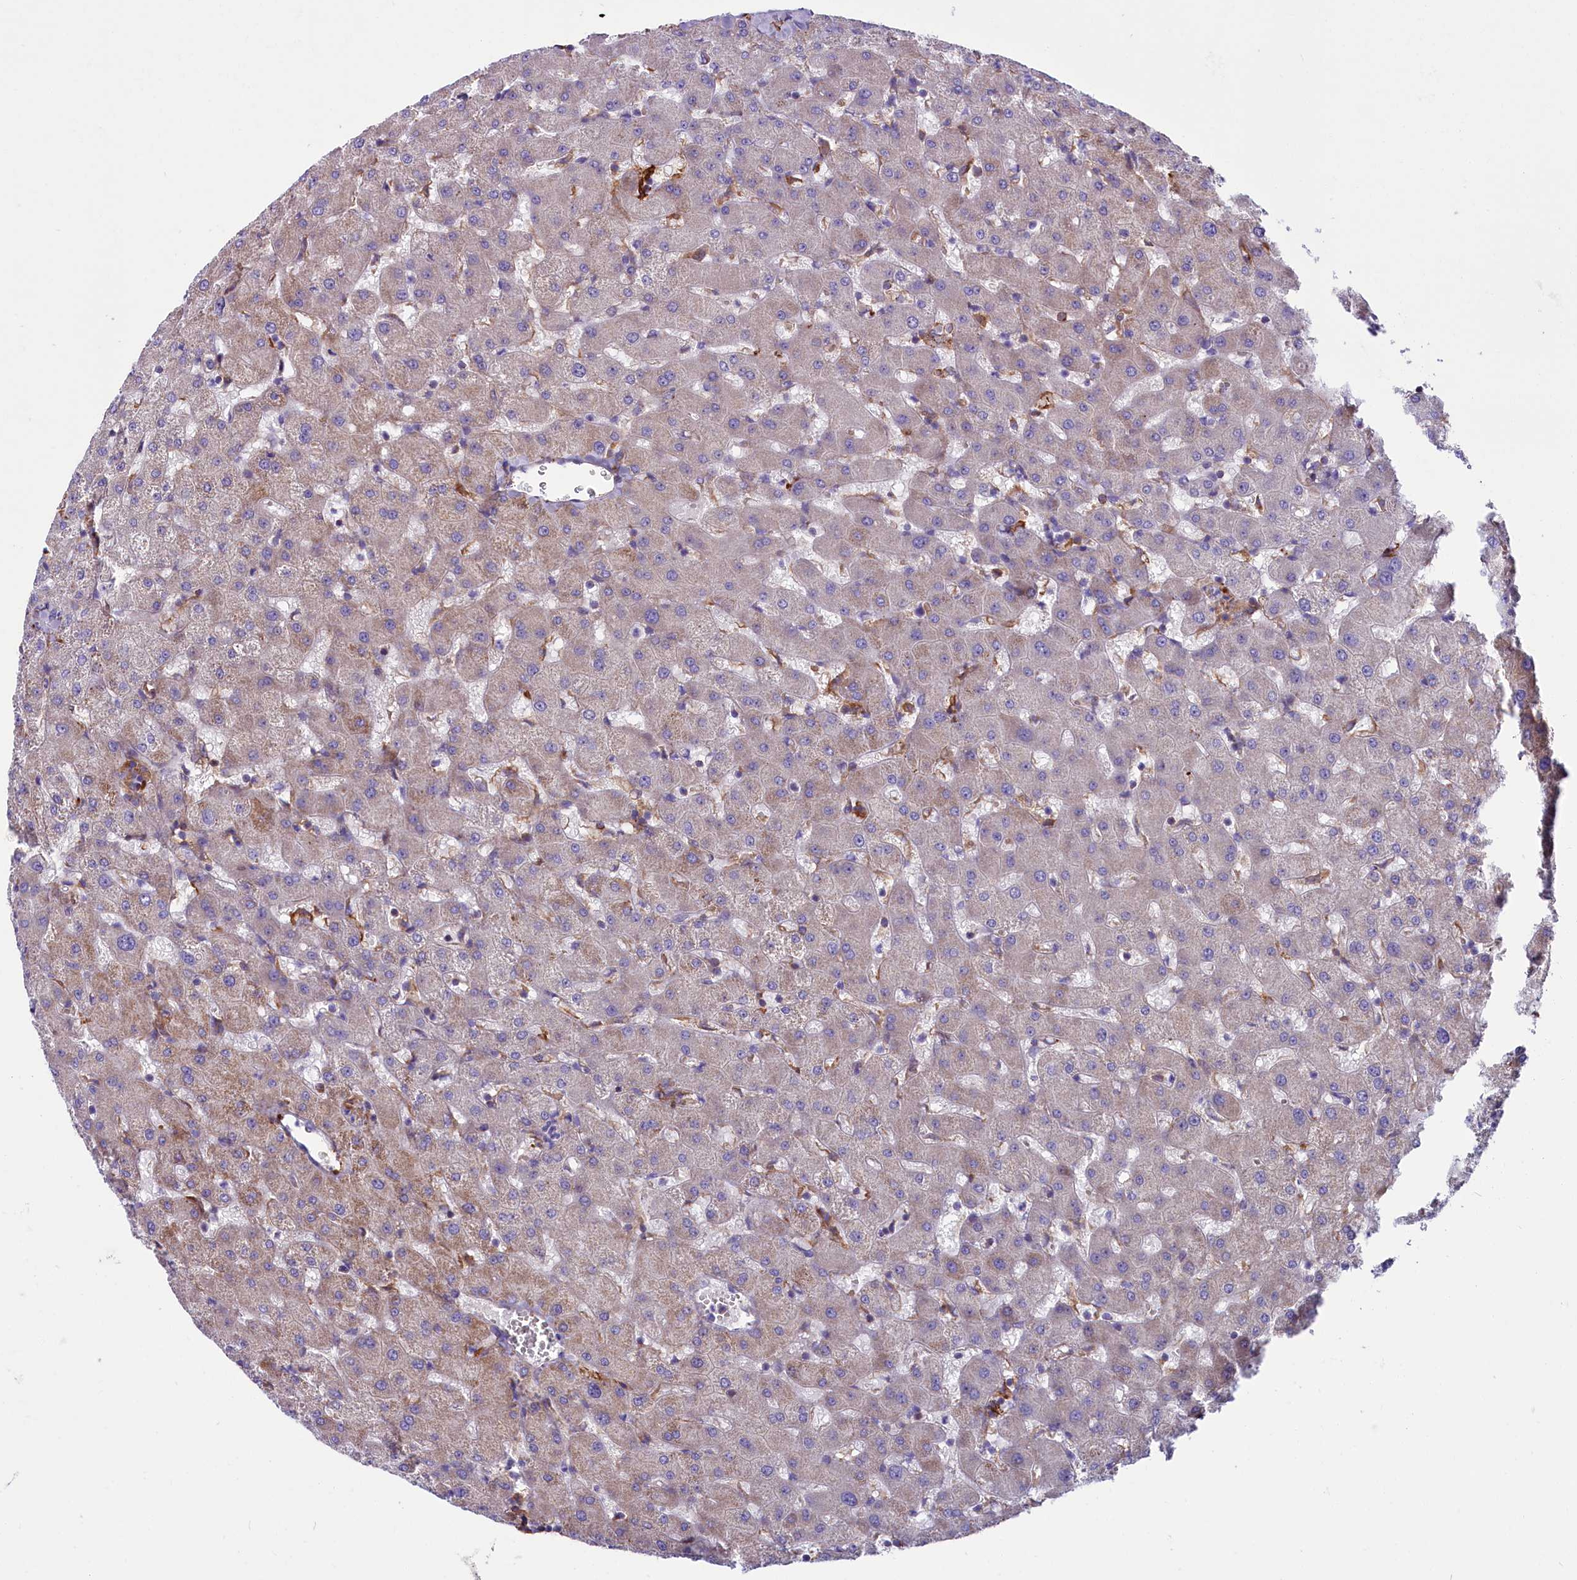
{"staining": {"intensity": "negative", "quantity": "none", "location": "none"}, "tissue": "liver", "cell_type": "Cholangiocytes", "image_type": "normal", "snomed": [{"axis": "morphology", "description": "Normal tissue, NOS"}, {"axis": "topography", "description": "Liver"}], "caption": "High power microscopy image of an immunohistochemistry (IHC) image of unremarkable liver, revealing no significant staining in cholangiocytes.", "gene": "IL20RA", "patient": {"sex": "female", "age": 63}}